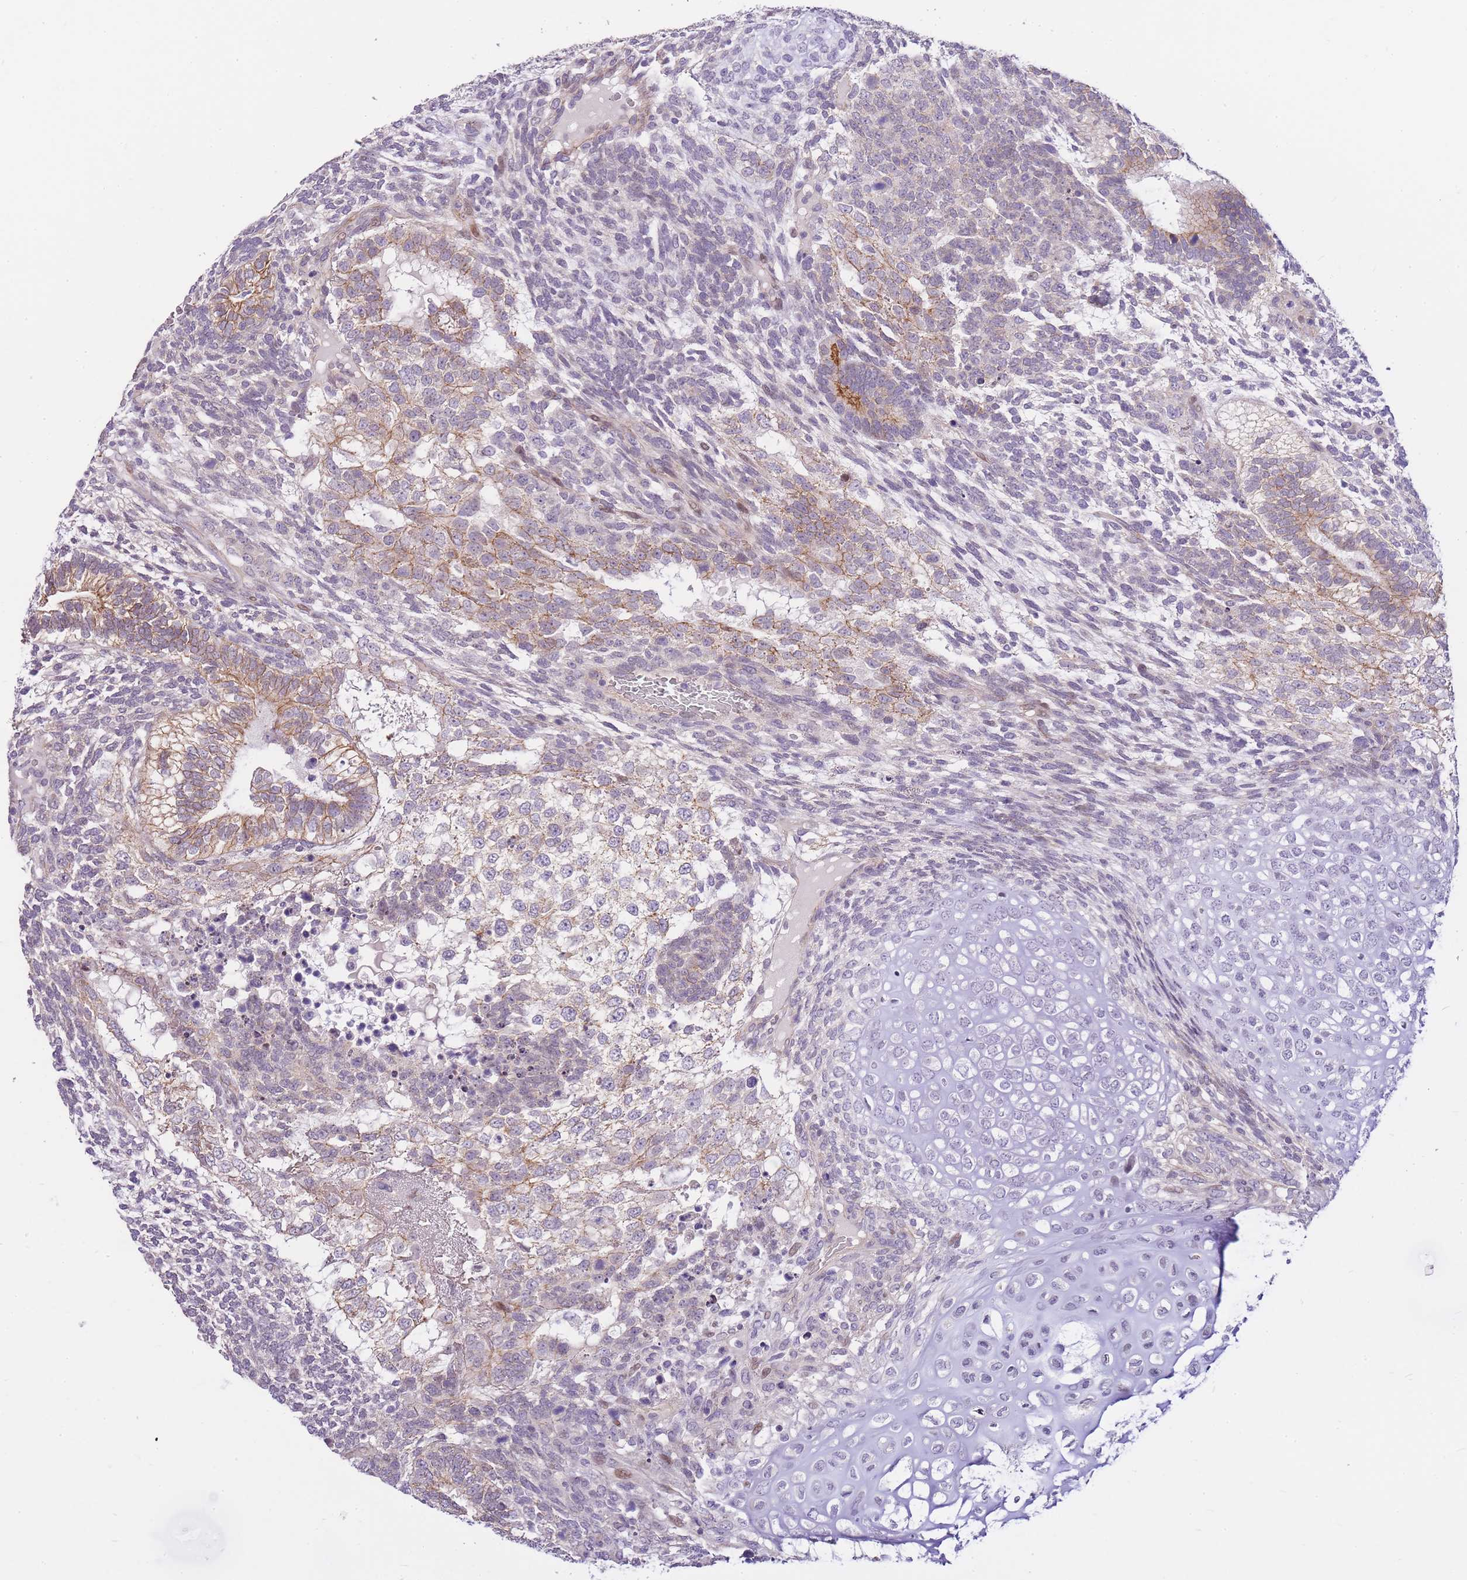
{"staining": {"intensity": "moderate", "quantity": "<25%", "location": "cytoplasmic/membranous"}, "tissue": "testis cancer", "cell_type": "Tumor cells", "image_type": "cancer", "snomed": [{"axis": "morphology", "description": "Carcinoma, Embryonal, NOS"}, {"axis": "topography", "description": "Testis"}], "caption": "Moderate cytoplasmic/membranous protein staining is seen in approximately <25% of tumor cells in testis cancer.", "gene": "CLBA1", "patient": {"sex": "male", "age": 23}}